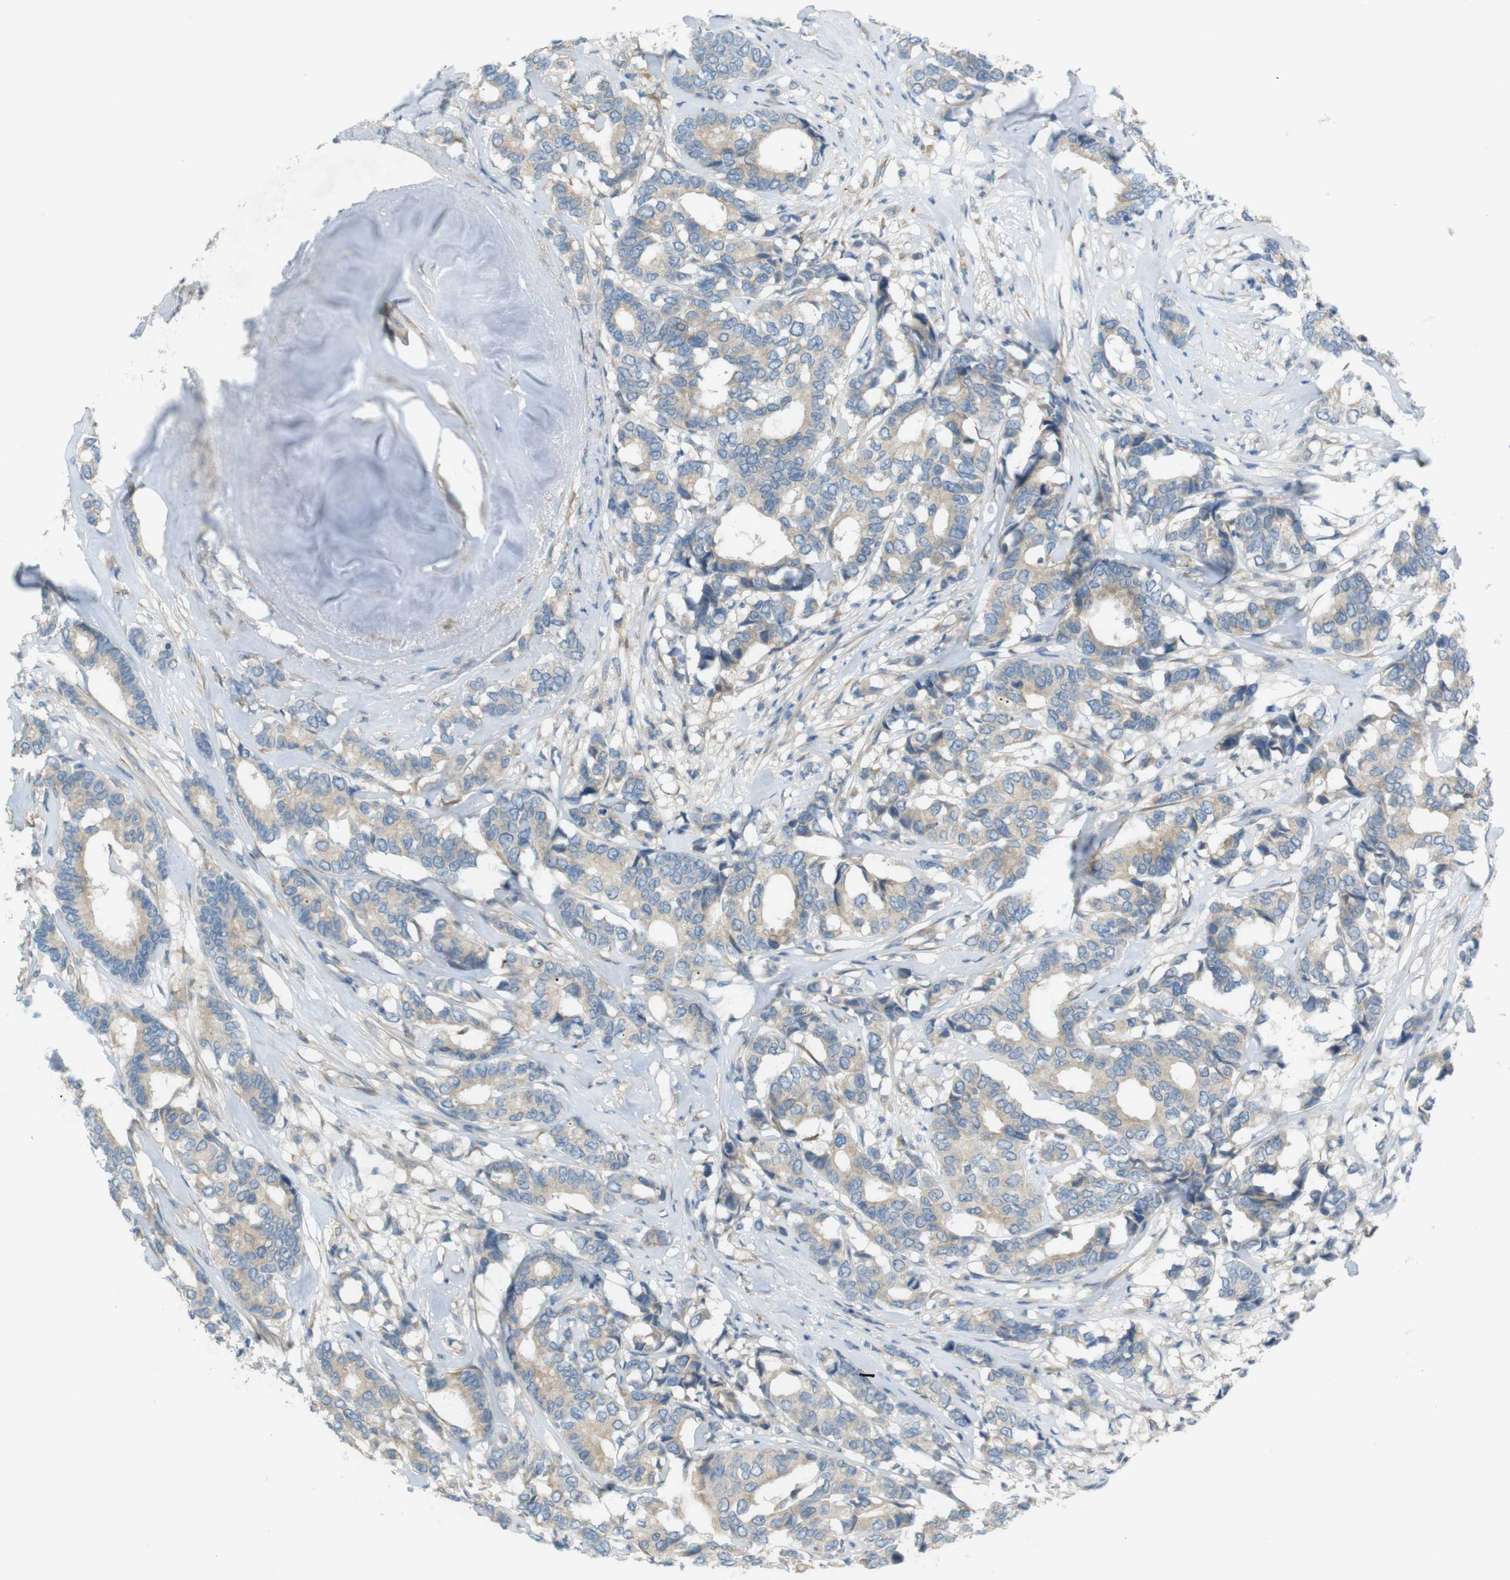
{"staining": {"intensity": "weak", "quantity": "25%-75%", "location": "cytoplasmic/membranous"}, "tissue": "breast cancer", "cell_type": "Tumor cells", "image_type": "cancer", "snomed": [{"axis": "morphology", "description": "Duct carcinoma"}, {"axis": "topography", "description": "Breast"}], "caption": "The micrograph shows immunohistochemical staining of breast cancer (intraductal carcinoma). There is weak cytoplasmic/membranous staining is appreciated in approximately 25%-75% of tumor cells.", "gene": "TMEM41B", "patient": {"sex": "female", "age": 87}}